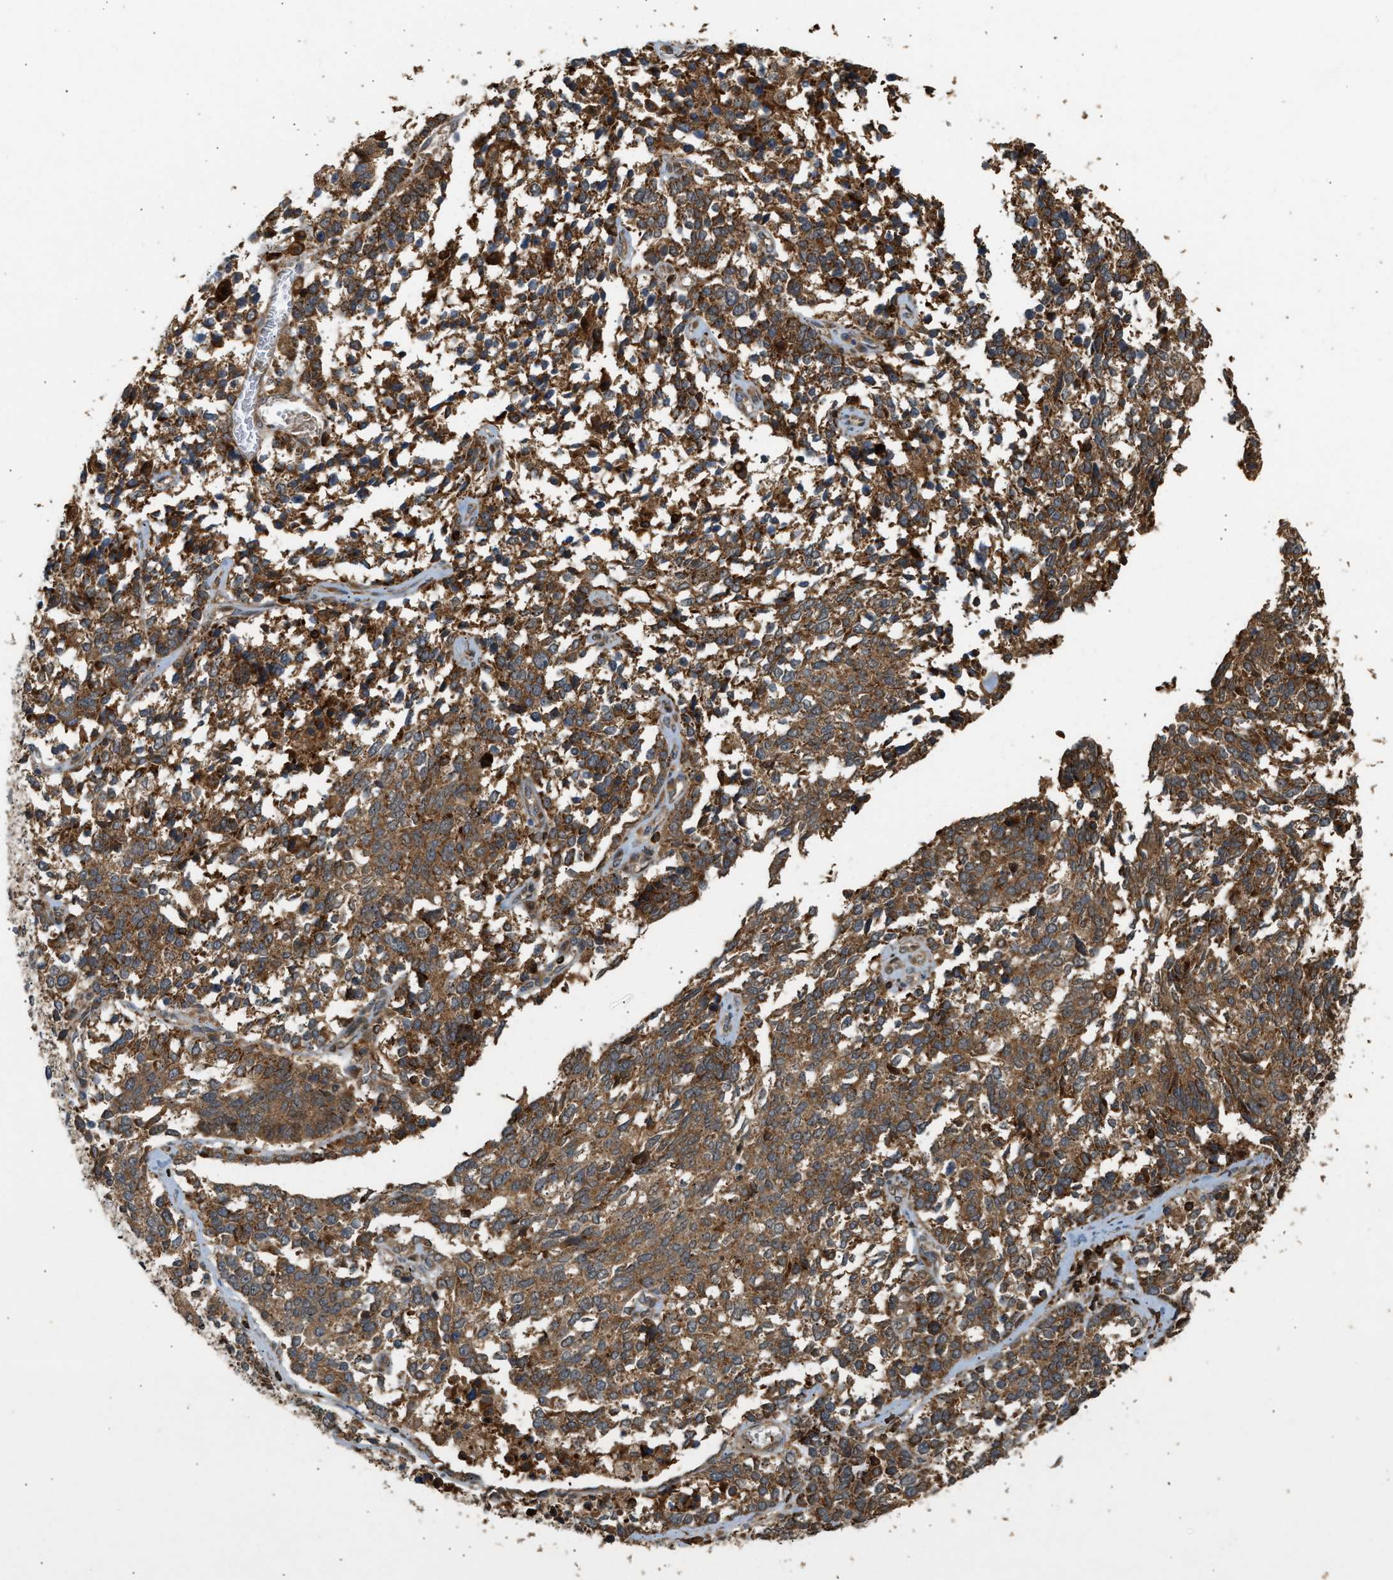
{"staining": {"intensity": "moderate", "quantity": ">75%", "location": "cytoplasmic/membranous"}, "tissue": "ovarian cancer", "cell_type": "Tumor cells", "image_type": "cancer", "snomed": [{"axis": "morphology", "description": "Cystadenocarcinoma, serous, NOS"}, {"axis": "topography", "description": "Ovary"}], "caption": "The image demonstrates a brown stain indicating the presence of a protein in the cytoplasmic/membranous of tumor cells in serous cystadenocarcinoma (ovarian). The staining was performed using DAB to visualize the protein expression in brown, while the nuclei were stained in blue with hematoxylin (Magnification: 20x).", "gene": "GOPC", "patient": {"sex": "female", "age": 44}}